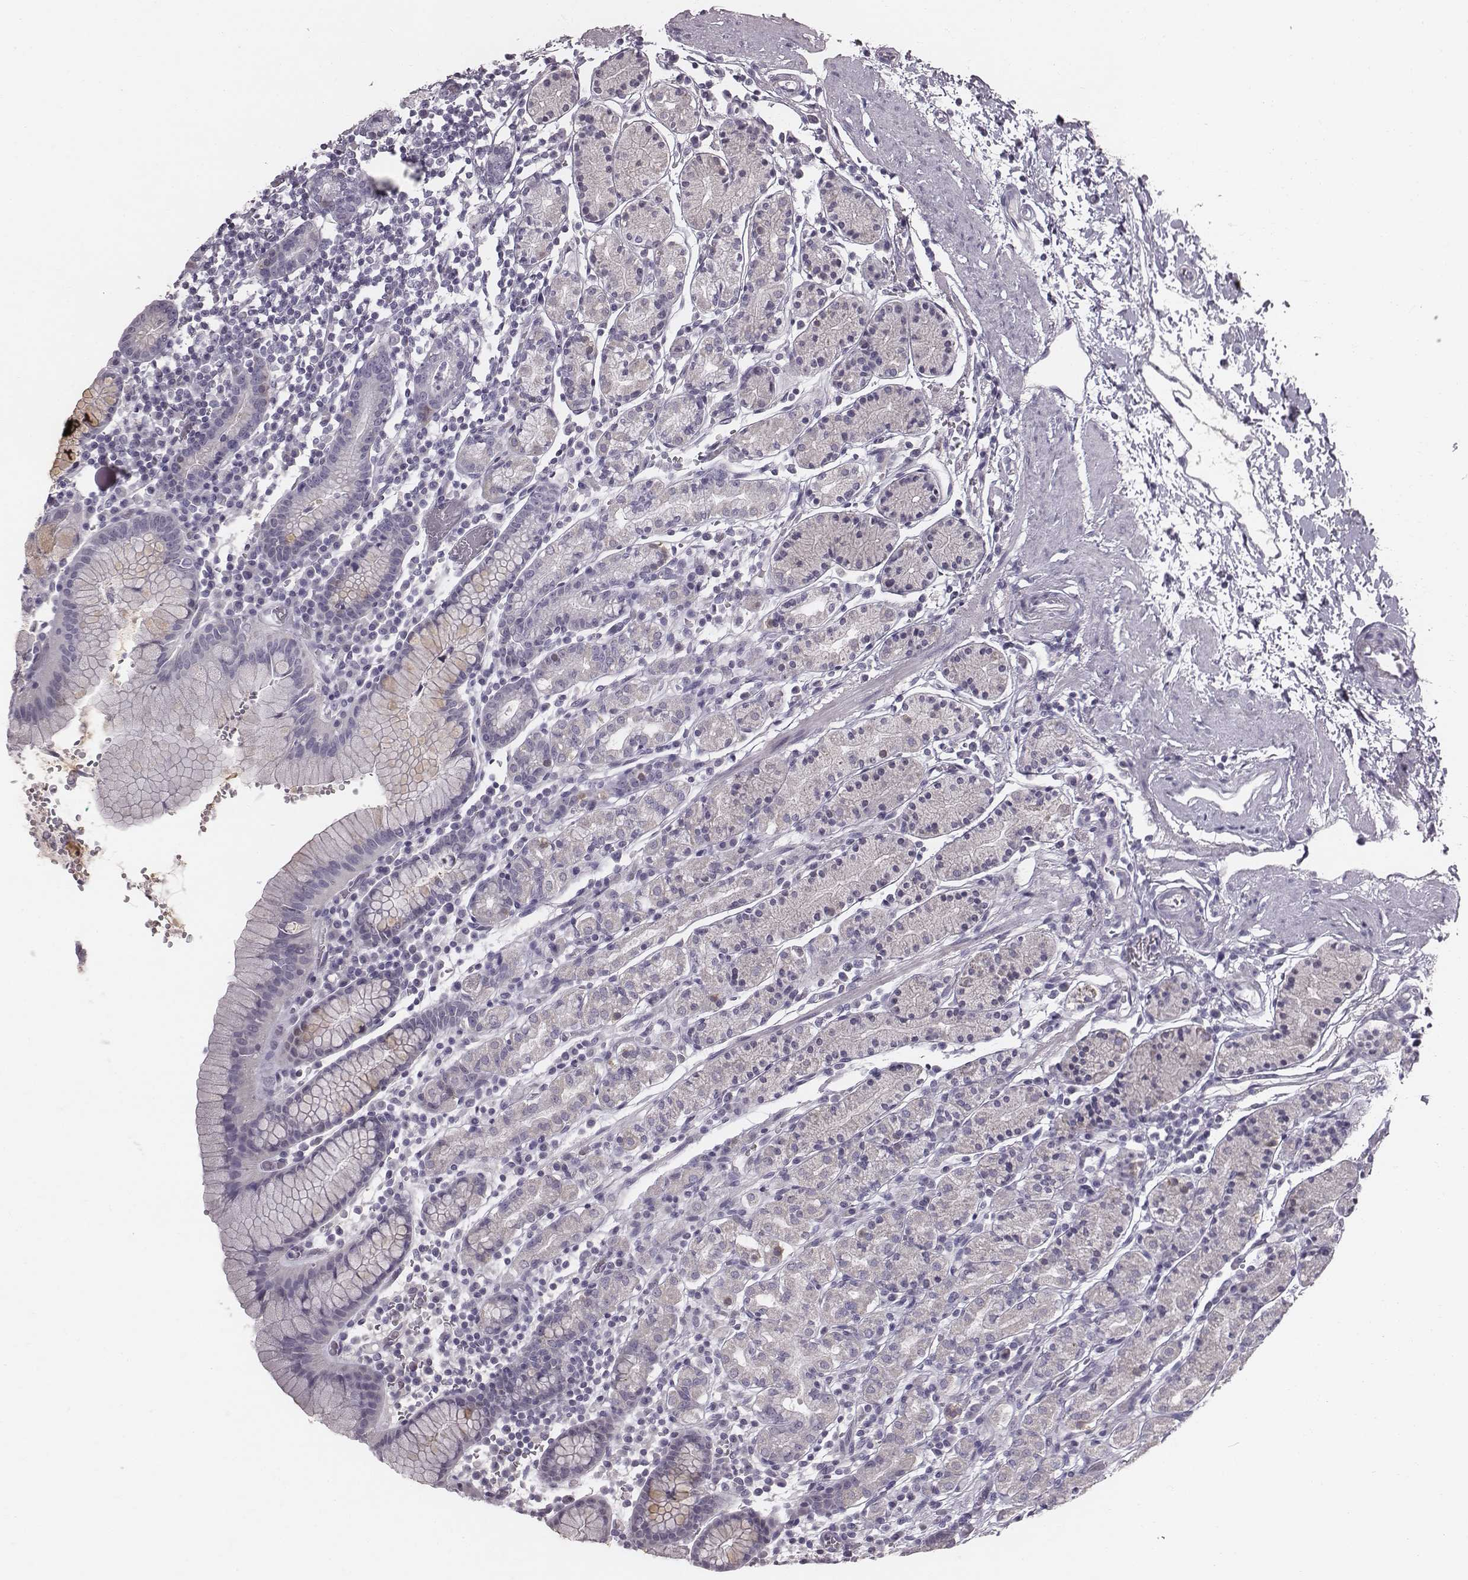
{"staining": {"intensity": "negative", "quantity": "none", "location": "none"}, "tissue": "stomach", "cell_type": "Glandular cells", "image_type": "normal", "snomed": [{"axis": "morphology", "description": "Normal tissue, NOS"}, {"axis": "topography", "description": "Stomach, upper"}, {"axis": "topography", "description": "Stomach"}], "caption": "DAB immunohistochemical staining of normal stomach displays no significant expression in glandular cells.", "gene": "ENSG00000284762", "patient": {"sex": "male", "age": 62}}